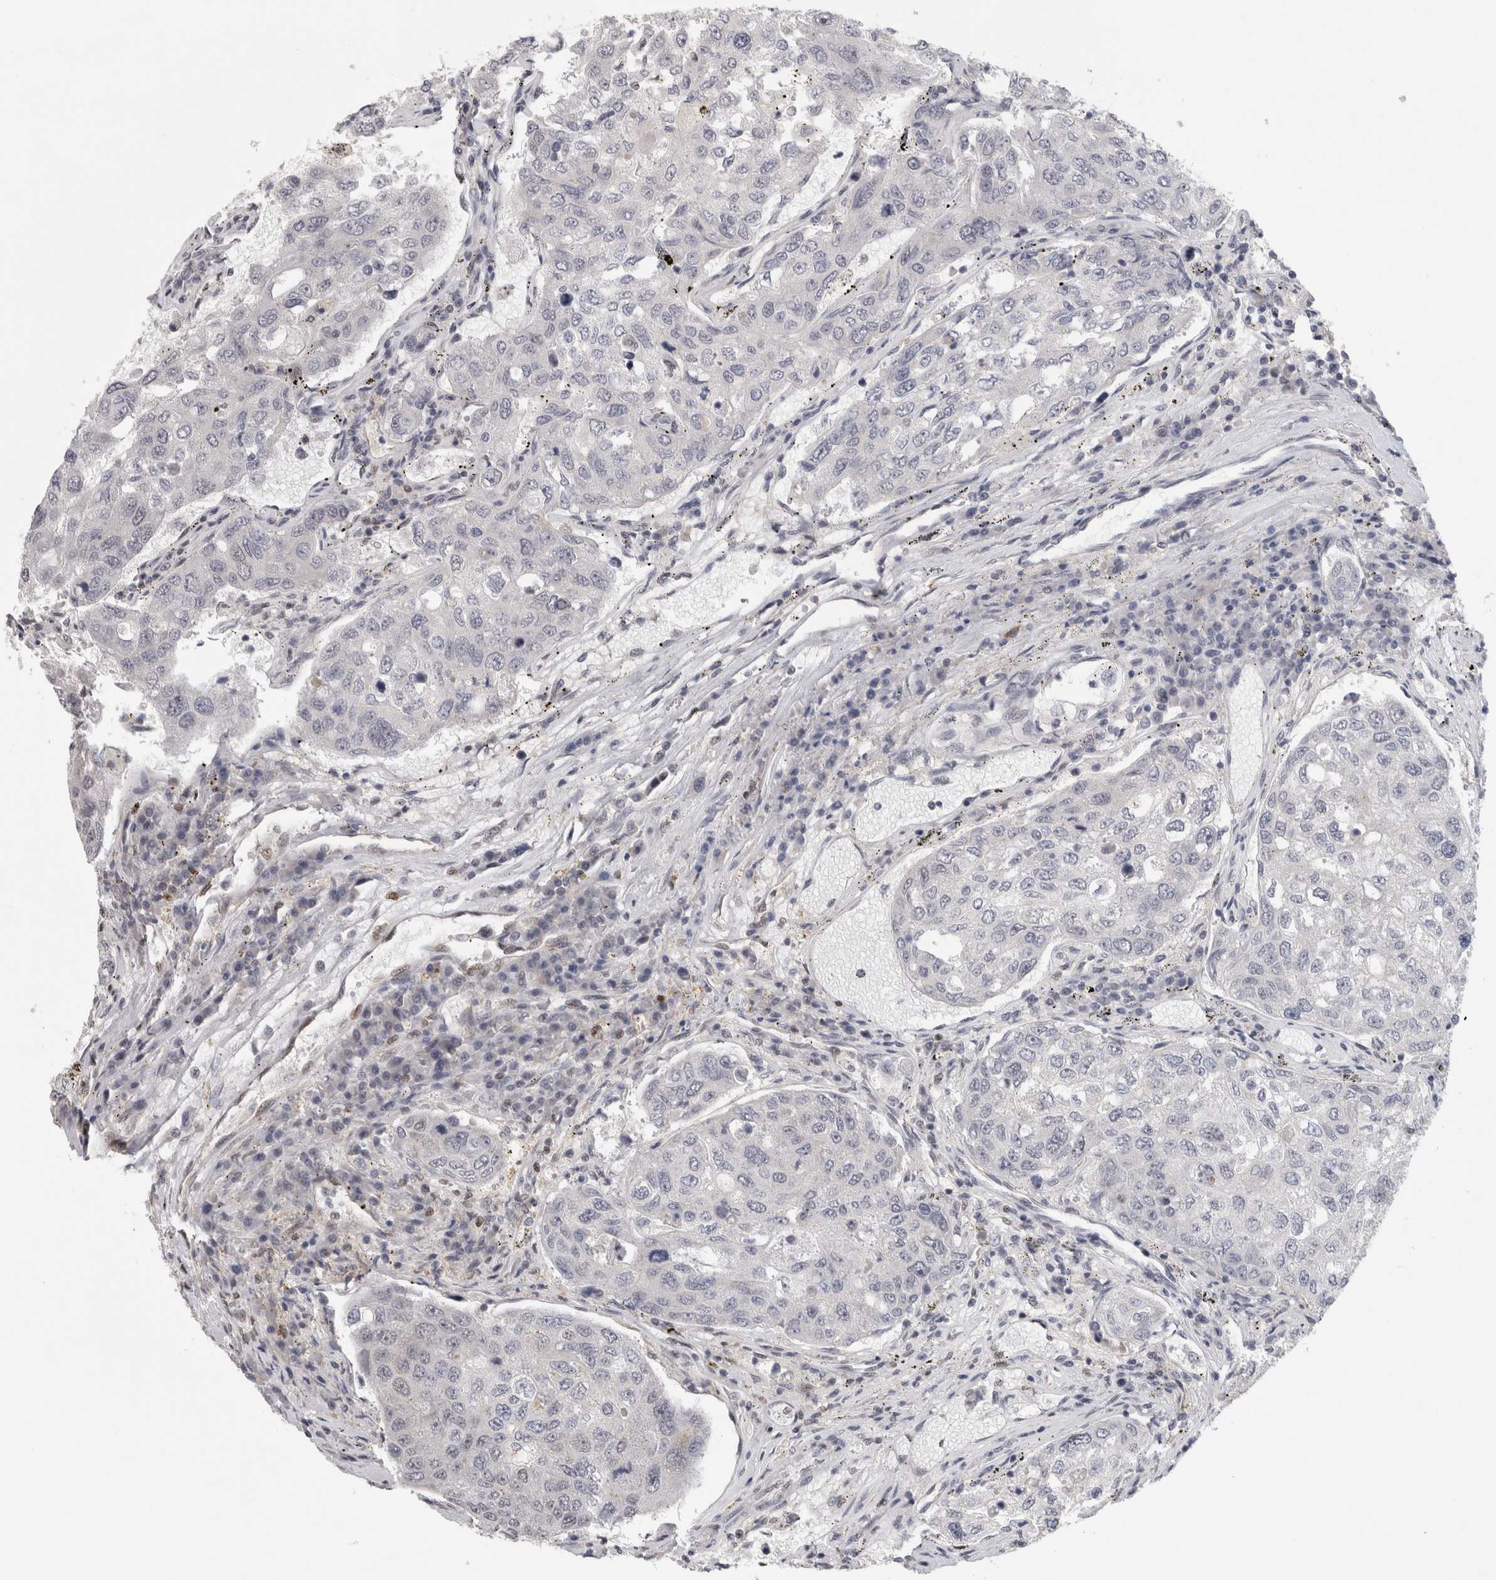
{"staining": {"intensity": "negative", "quantity": "none", "location": "none"}, "tissue": "urothelial cancer", "cell_type": "Tumor cells", "image_type": "cancer", "snomed": [{"axis": "morphology", "description": "Urothelial carcinoma, High grade"}, {"axis": "topography", "description": "Lymph node"}, {"axis": "topography", "description": "Urinary bladder"}], "caption": "This is an IHC micrograph of high-grade urothelial carcinoma. There is no staining in tumor cells.", "gene": "SRARP", "patient": {"sex": "male", "age": 51}}